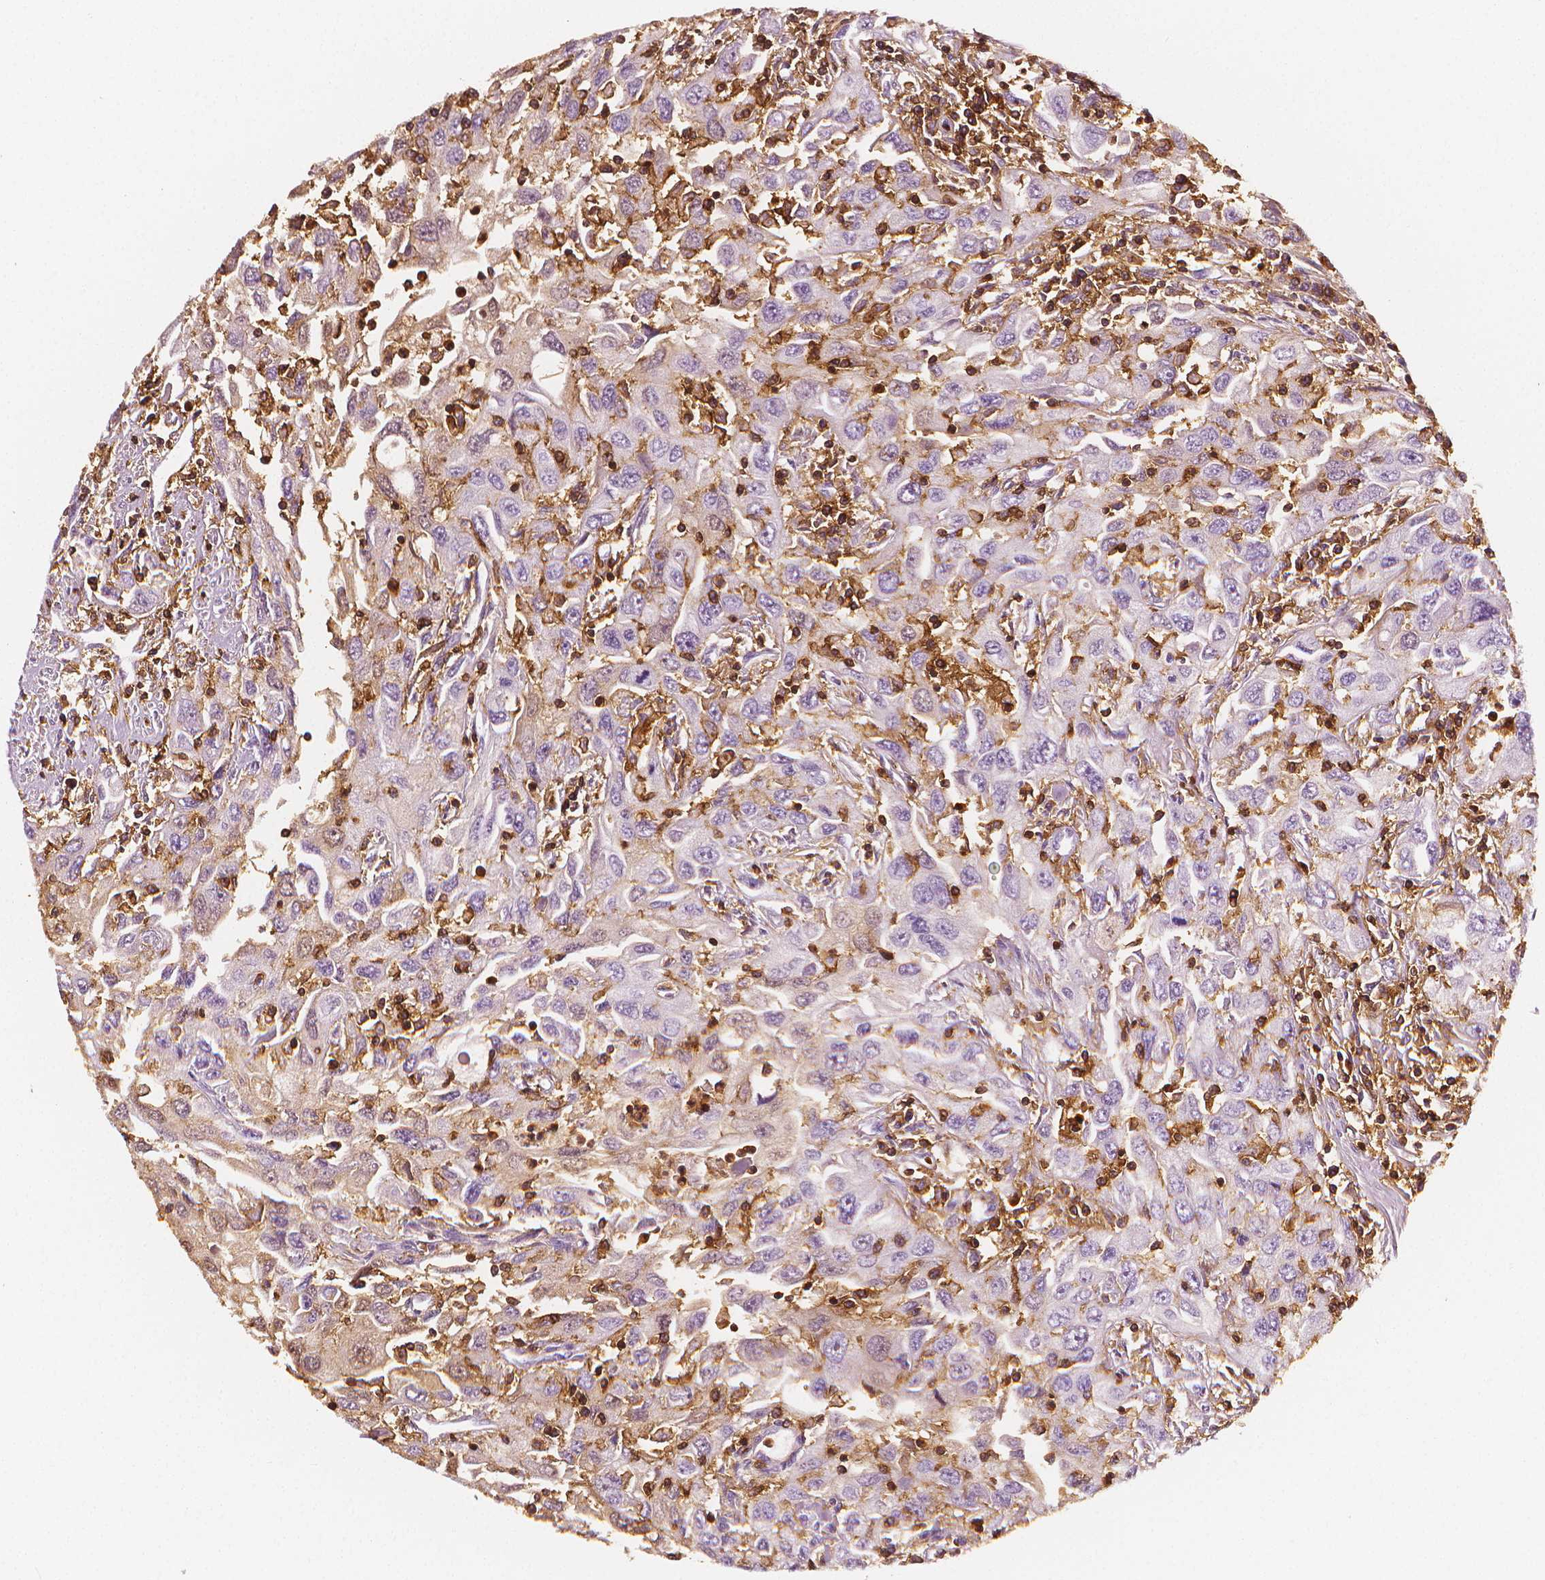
{"staining": {"intensity": "negative", "quantity": "none", "location": "none"}, "tissue": "urothelial cancer", "cell_type": "Tumor cells", "image_type": "cancer", "snomed": [{"axis": "morphology", "description": "Urothelial carcinoma, High grade"}, {"axis": "topography", "description": "Urinary bladder"}], "caption": "Tumor cells are negative for brown protein staining in urothelial cancer.", "gene": "PTPRC", "patient": {"sex": "male", "age": 76}}